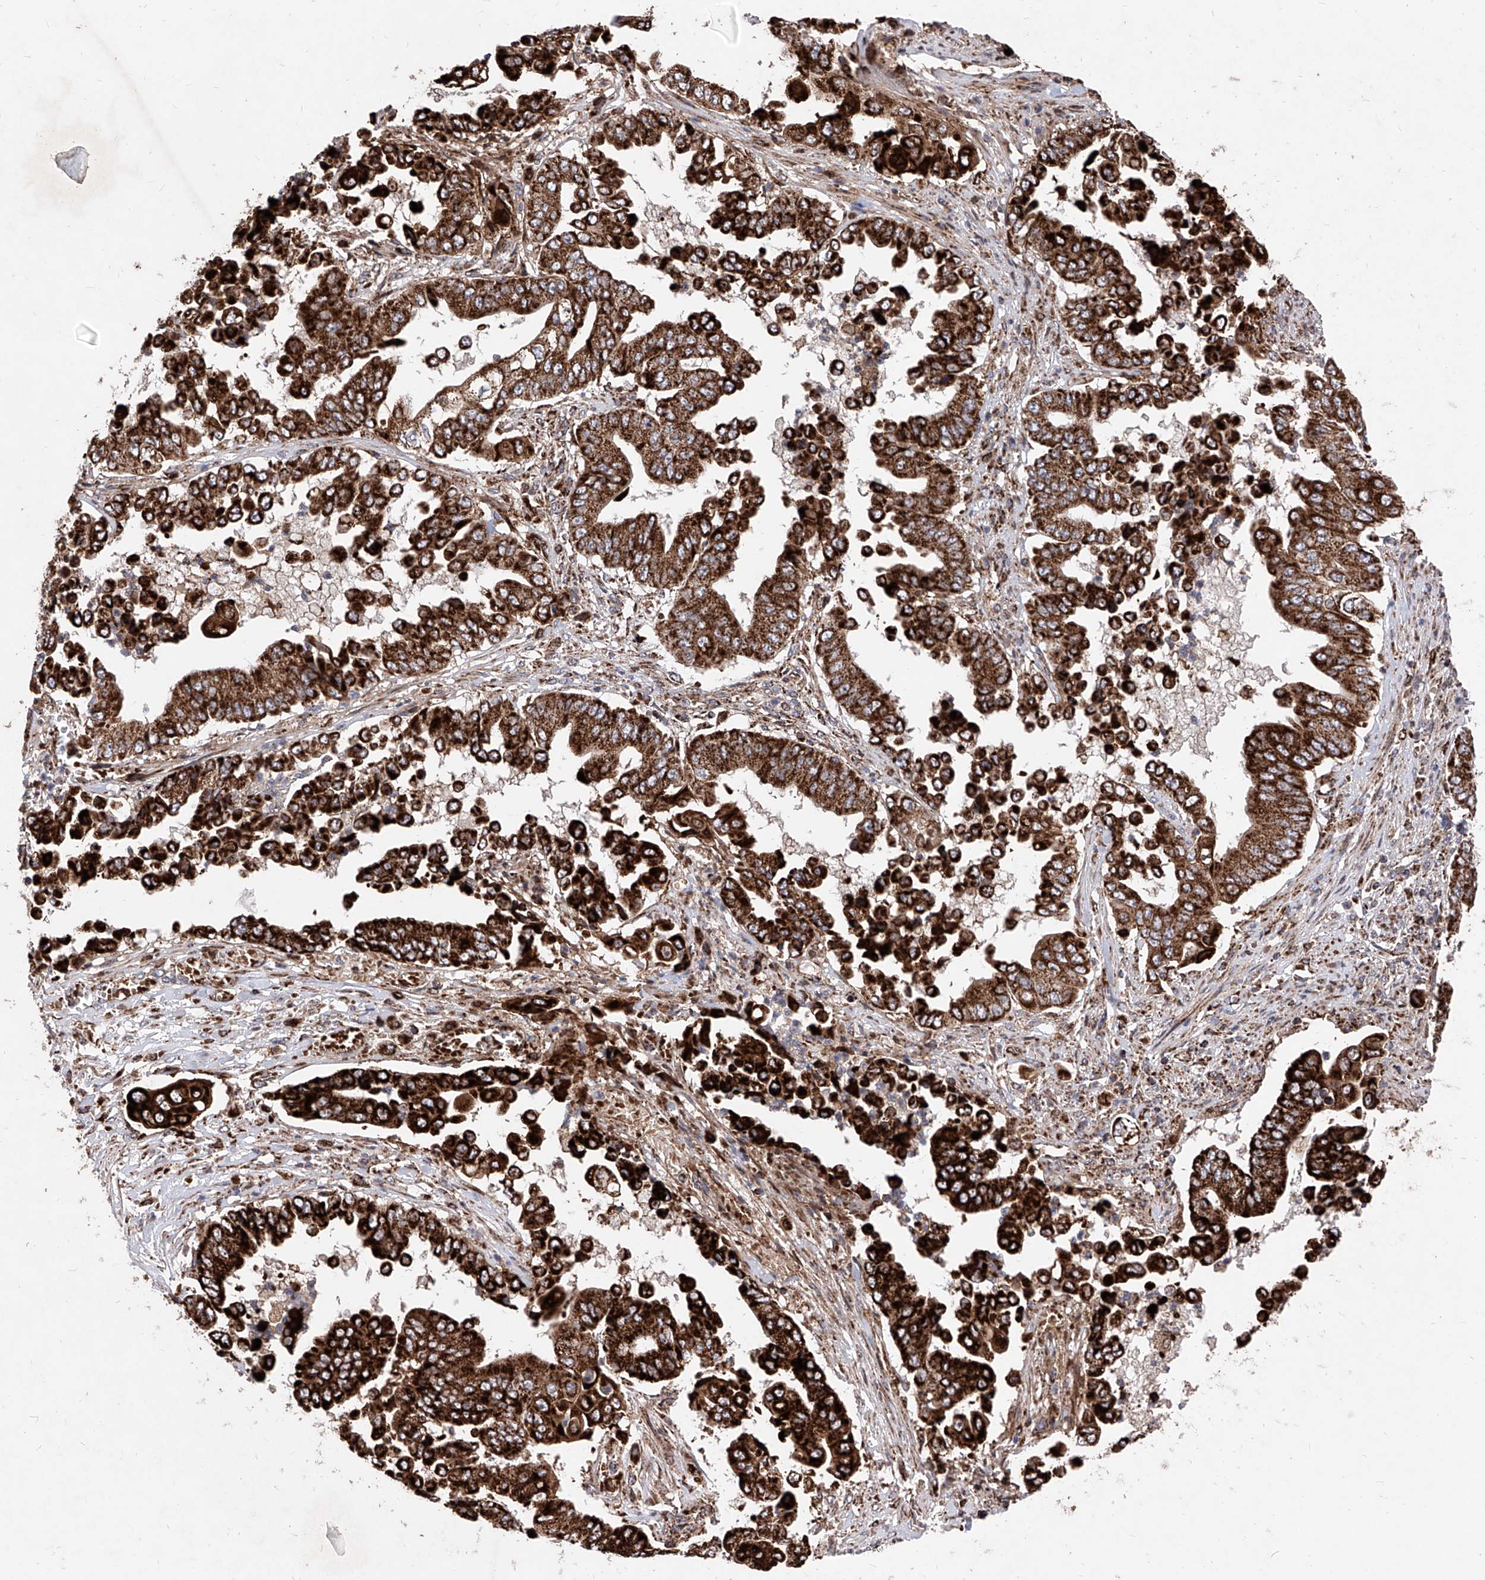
{"staining": {"intensity": "strong", "quantity": ">75%", "location": "cytoplasmic/membranous"}, "tissue": "pancreatic cancer", "cell_type": "Tumor cells", "image_type": "cancer", "snomed": [{"axis": "morphology", "description": "Adenocarcinoma, NOS"}, {"axis": "topography", "description": "Pancreas"}], "caption": "A histopathology image of human pancreatic cancer stained for a protein exhibits strong cytoplasmic/membranous brown staining in tumor cells.", "gene": "SEMA6A", "patient": {"sex": "female", "age": 77}}